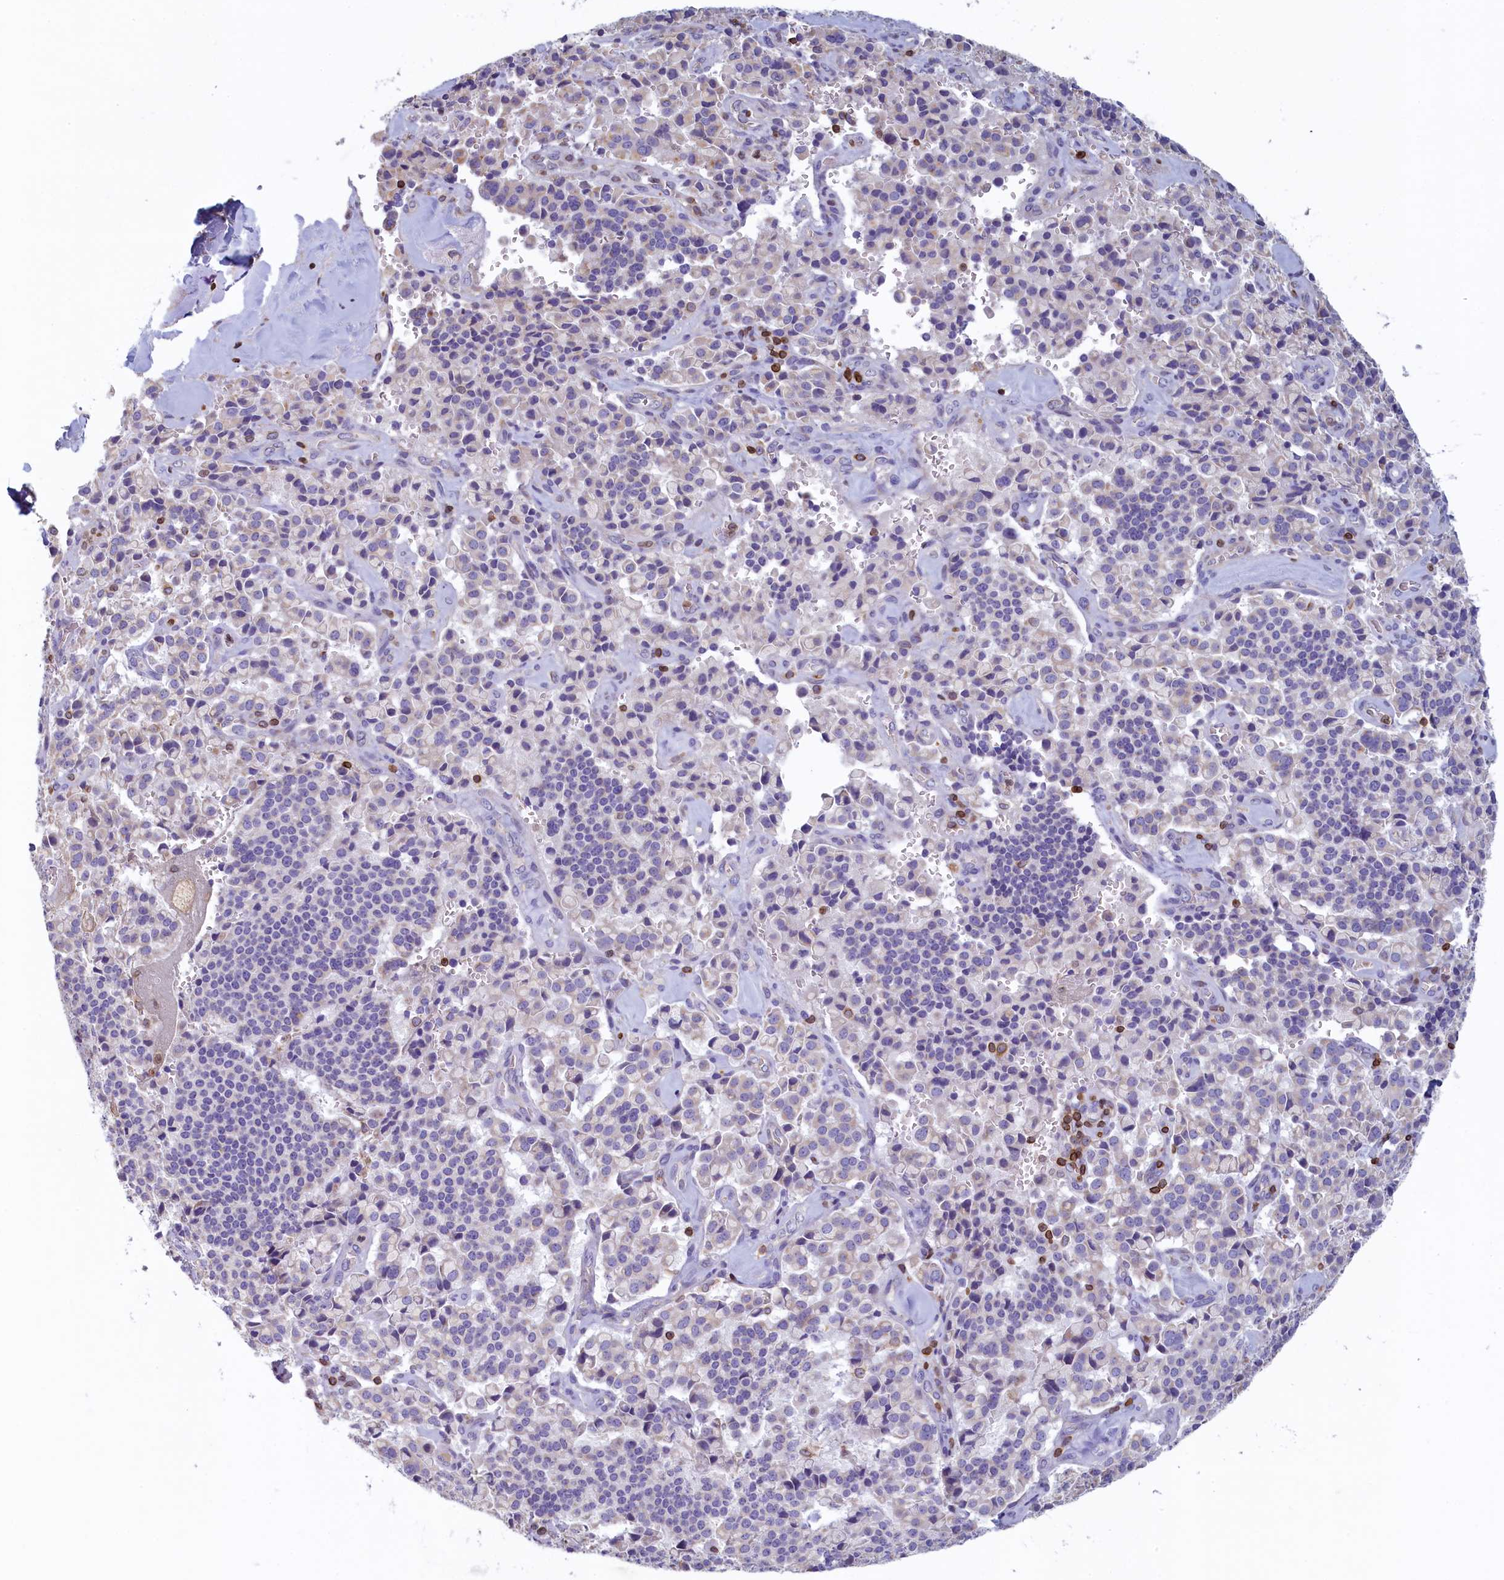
{"staining": {"intensity": "negative", "quantity": "none", "location": "none"}, "tissue": "pancreatic cancer", "cell_type": "Tumor cells", "image_type": "cancer", "snomed": [{"axis": "morphology", "description": "Adenocarcinoma, NOS"}, {"axis": "topography", "description": "Pancreas"}], "caption": "This histopathology image is of pancreatic adenocarcinoma stained with immunohistochemistry (IHC) to label a protein in brown with the nuclei are counter-stained blue. There is no staining in tumor cells. The staining is performed using DAB (3,3'-diaminobenzidine) brown chromogen with nuclei counter-stained in using hematoxylin.", "gene": "TRAF3IP3", "patient": {"sex": "male", "age": 65}}